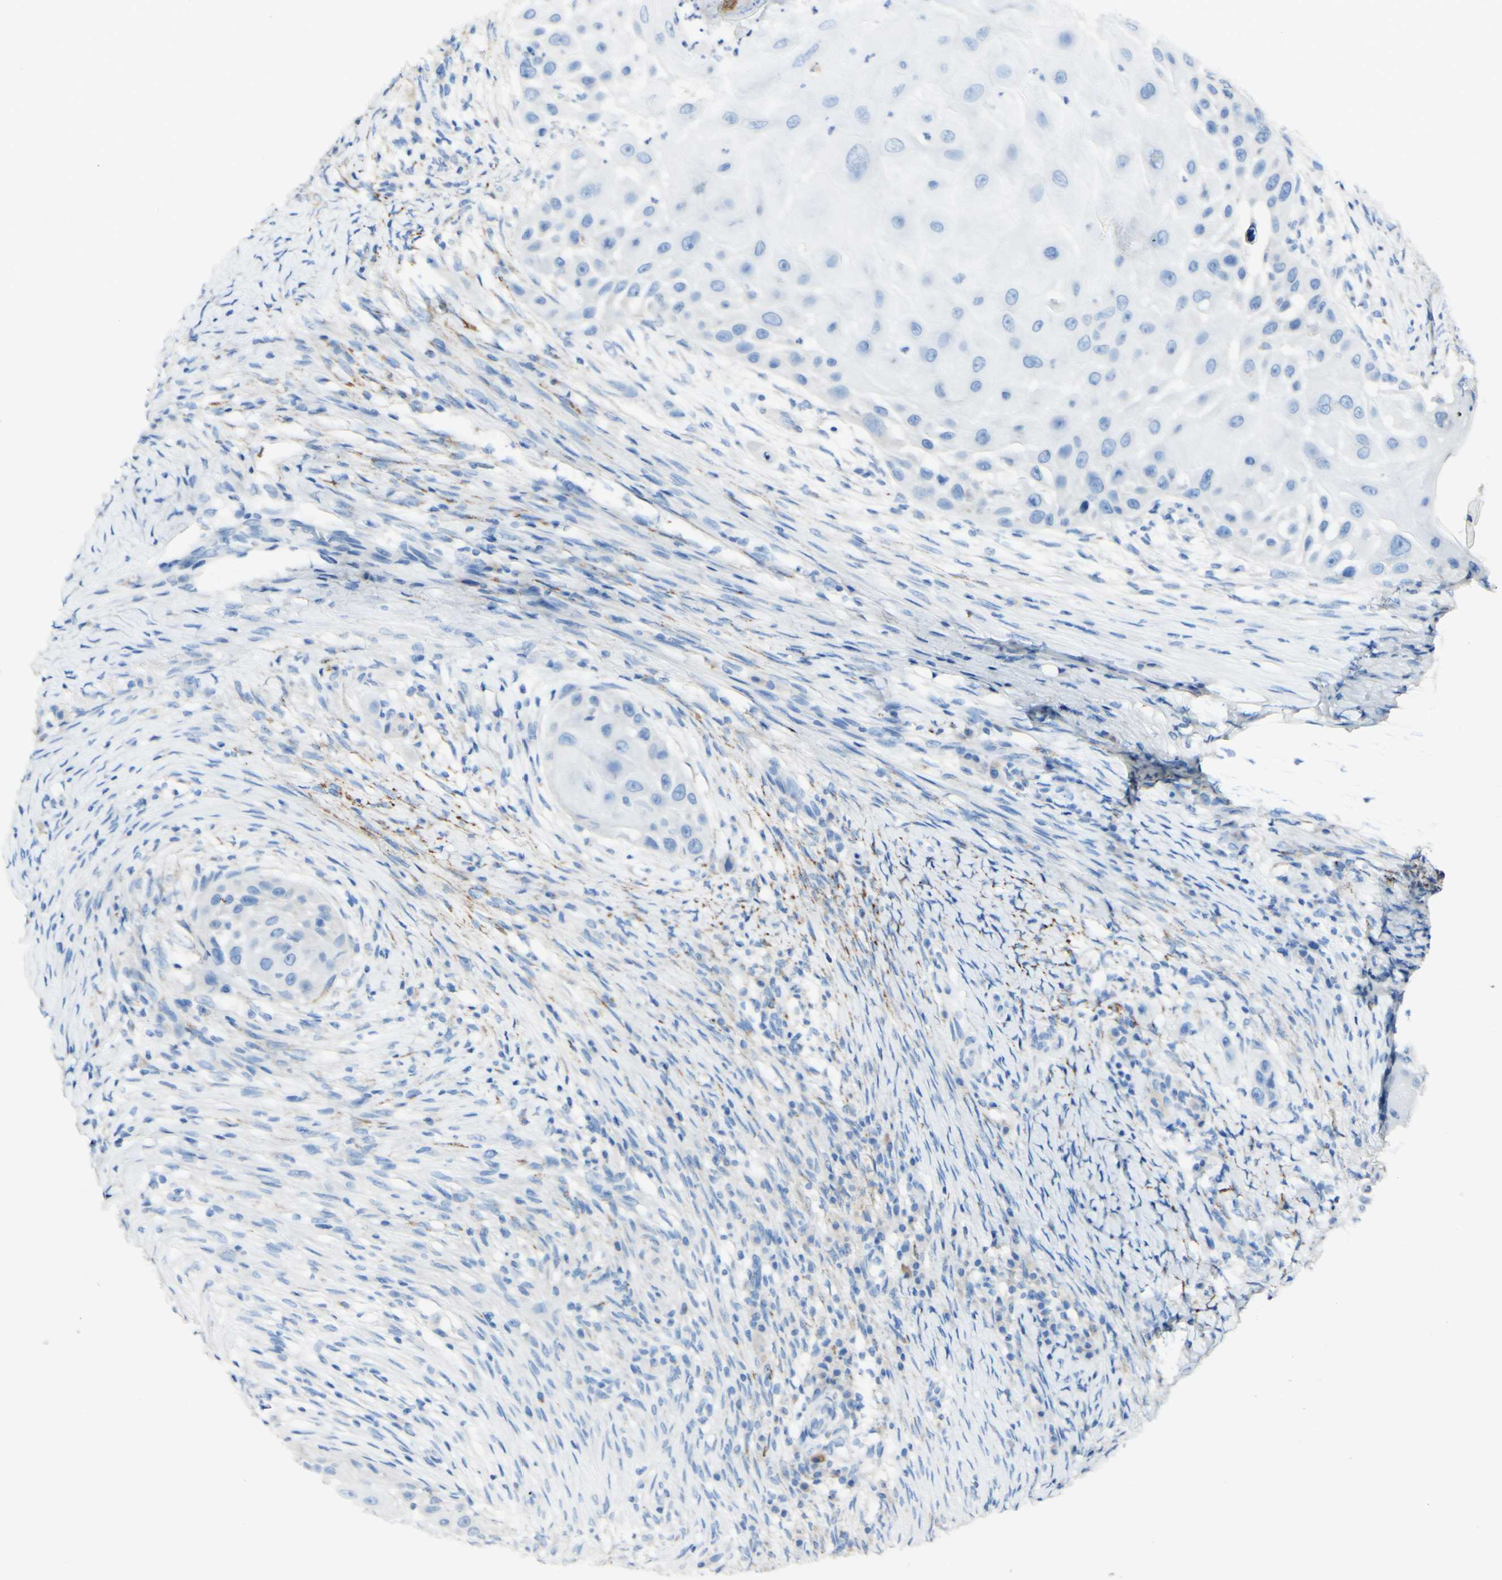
{"staining": {"intensity": "negative", "quantity": "none", "location": "none"}, "tissue": "skin cancer", "cell_type": "Tumor cells", "image_type": "cancer", "snomed": [{"axis": "morphology", "description": "Squamous cell carcinoma, NOS"}, {"axis": "topography", "description": "Skin"}], "caption": "Immunohistochemical staining of squamous cell carcinoma (skin) shows no significant staining in tumor cells.", "gene": "FGF4", "patient": {"sex": "female", "age": 44}}